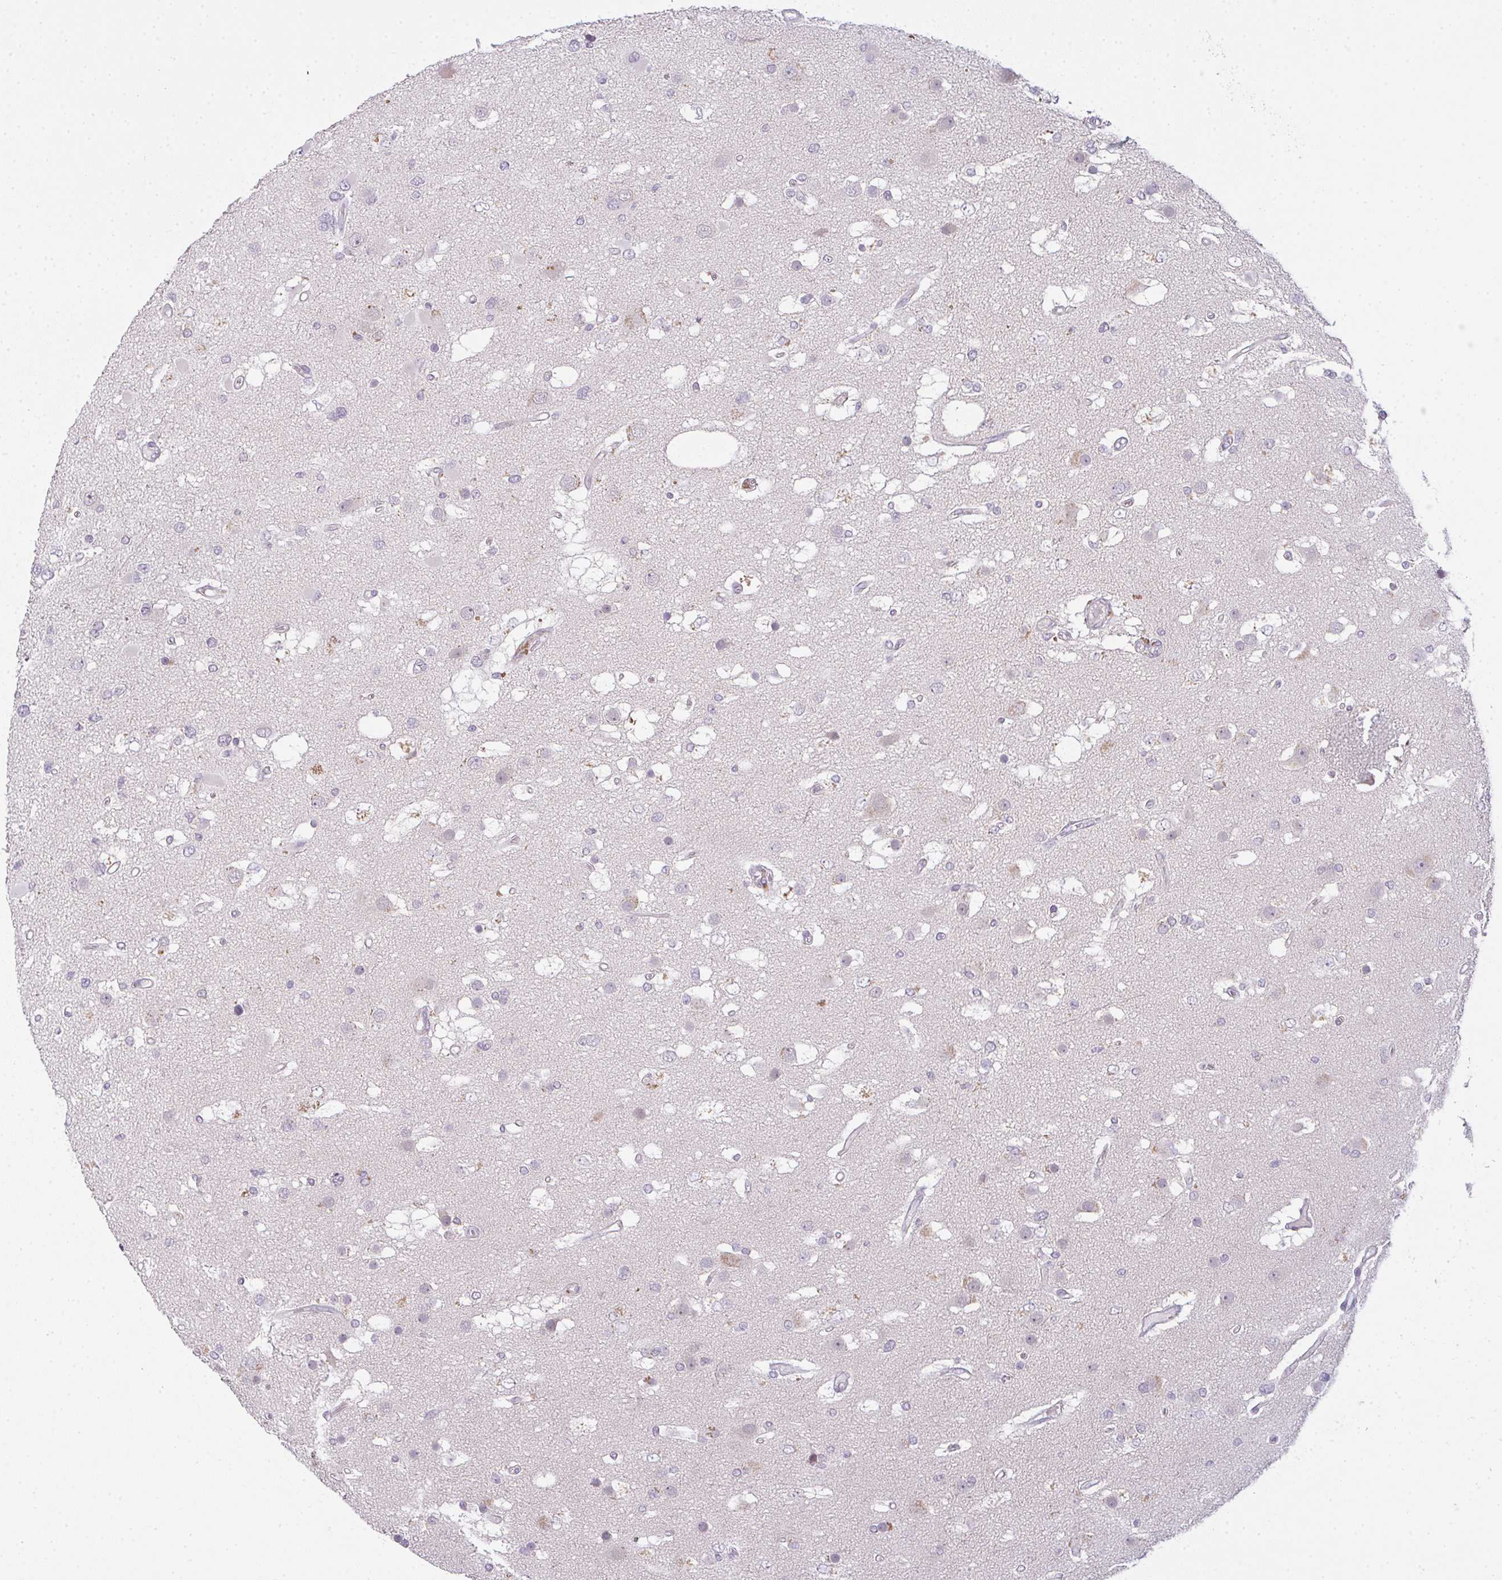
{"staining": {"intensity": "negative", "quantity": "none", "location": "none"}, "tissue": "glioma", "cell_type": "Tumor cells", "image_type": "cancer", "snomed": [{"axis": "morphology", "description": "Glioma, malignant, High grade"}, {"axis": "topography", "description": "Brain"}], "caption": "Tumor cells show no significant staining in glioma.", "gene": "CSE1L", "patient": {"sex": "male", "age": 53}}